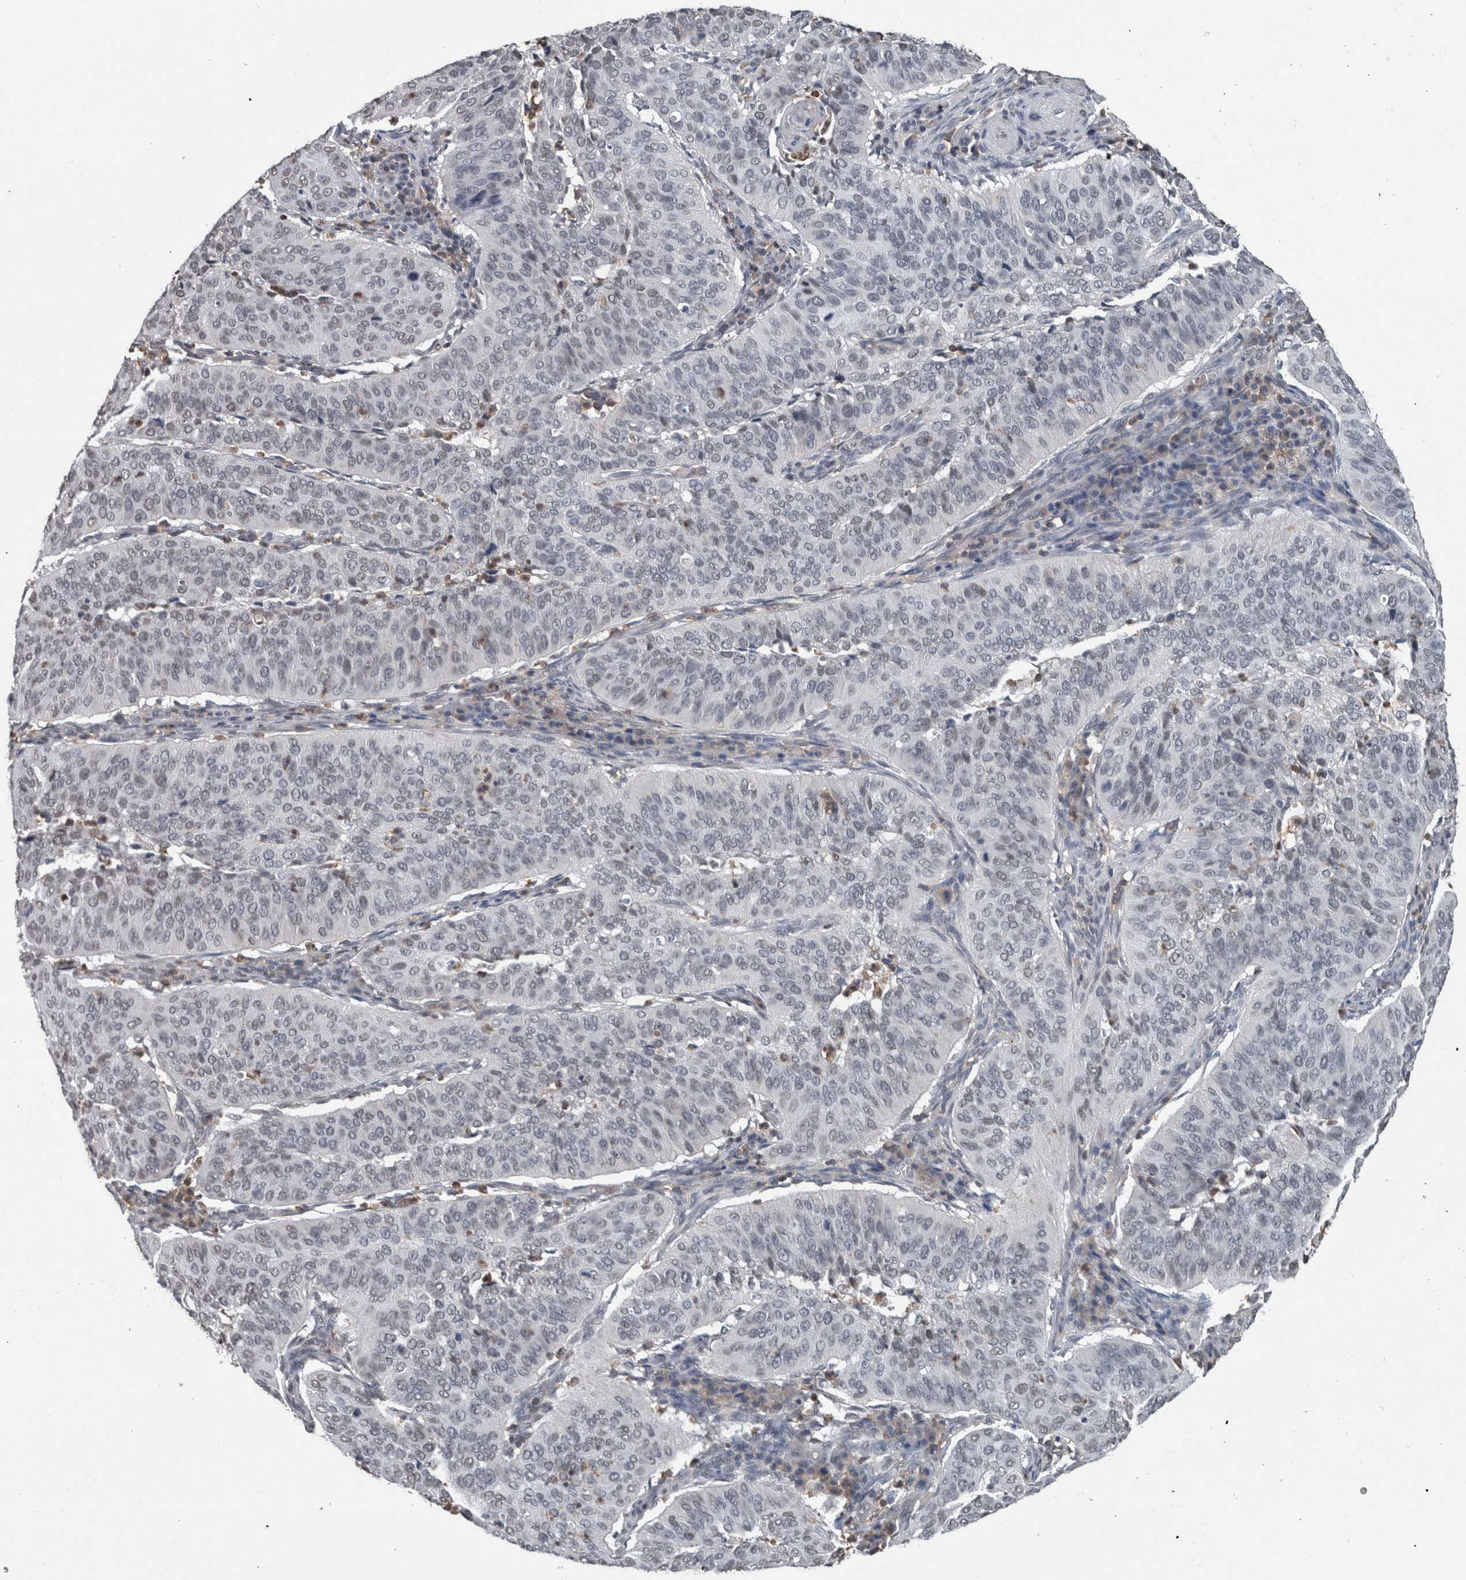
{"staining": {"intensity": "negative", "quantity": "none", "location": "none"}, "tissue": "cervical cancer", "cell_type": "Tumor cells", "image_type": "cancer", "snomed": [{"axis": "morphology", "description": "Normal tissue, NOS"}, {"axis": "morphology", "description": "Squamous cell carcinoma, NOS"}, {"axis": "topography", "description": "Cervix"}], "caption": "A high-resolution image shows immunohistochemistry (IHC) staining of cervical cancer (squamous cell carcinoma), which reveals no significant expression in tumor cells.", "gene": "MAFF", "patient": {"sex": "female", "age": 39}}